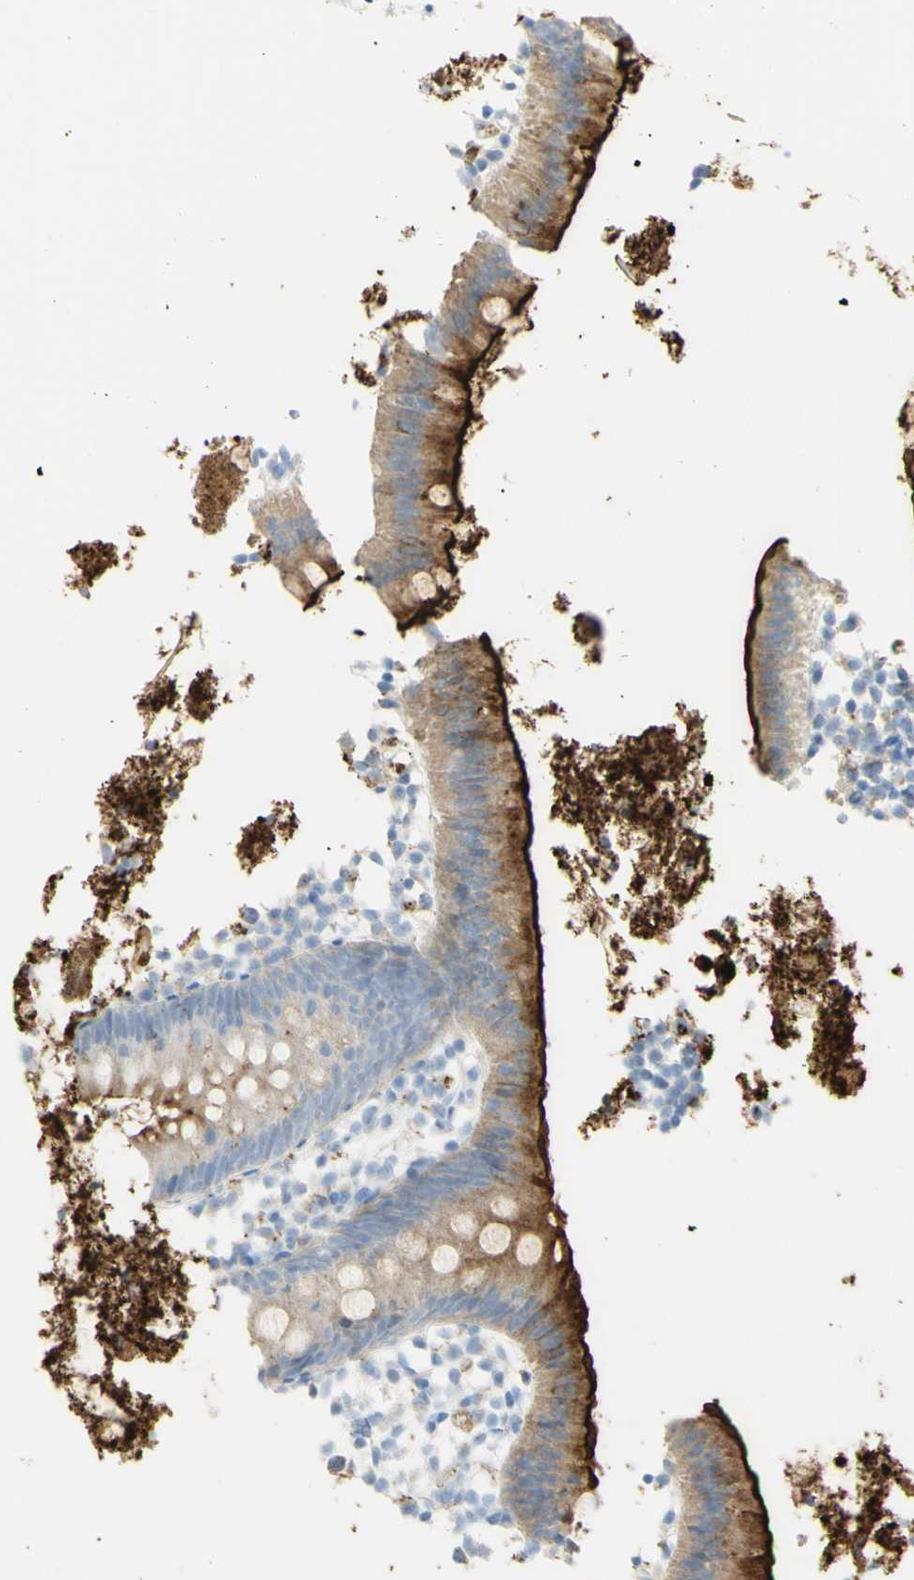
{"staining": {"intensity": "strong", "quantity": "25%-75%", "location": "cytoplasmic/membranous"}, "tissue": "appendix", "cell_type": "Glandular cells", "image_type": "normal", "snomed": [{"axis": "morphology", "description": "Normal tissue, NOS"}, {"axis": "topography", "description": "Appendix"}], "caption": "About 25%-75% of glandular cells in normal appendix demonstrate strong cytoplasmic/membranous protein staining as visualized by brown immunohistochemical staining.", "gene": "TSPAN1", "patient": {"sex": "female", "age": 20}}